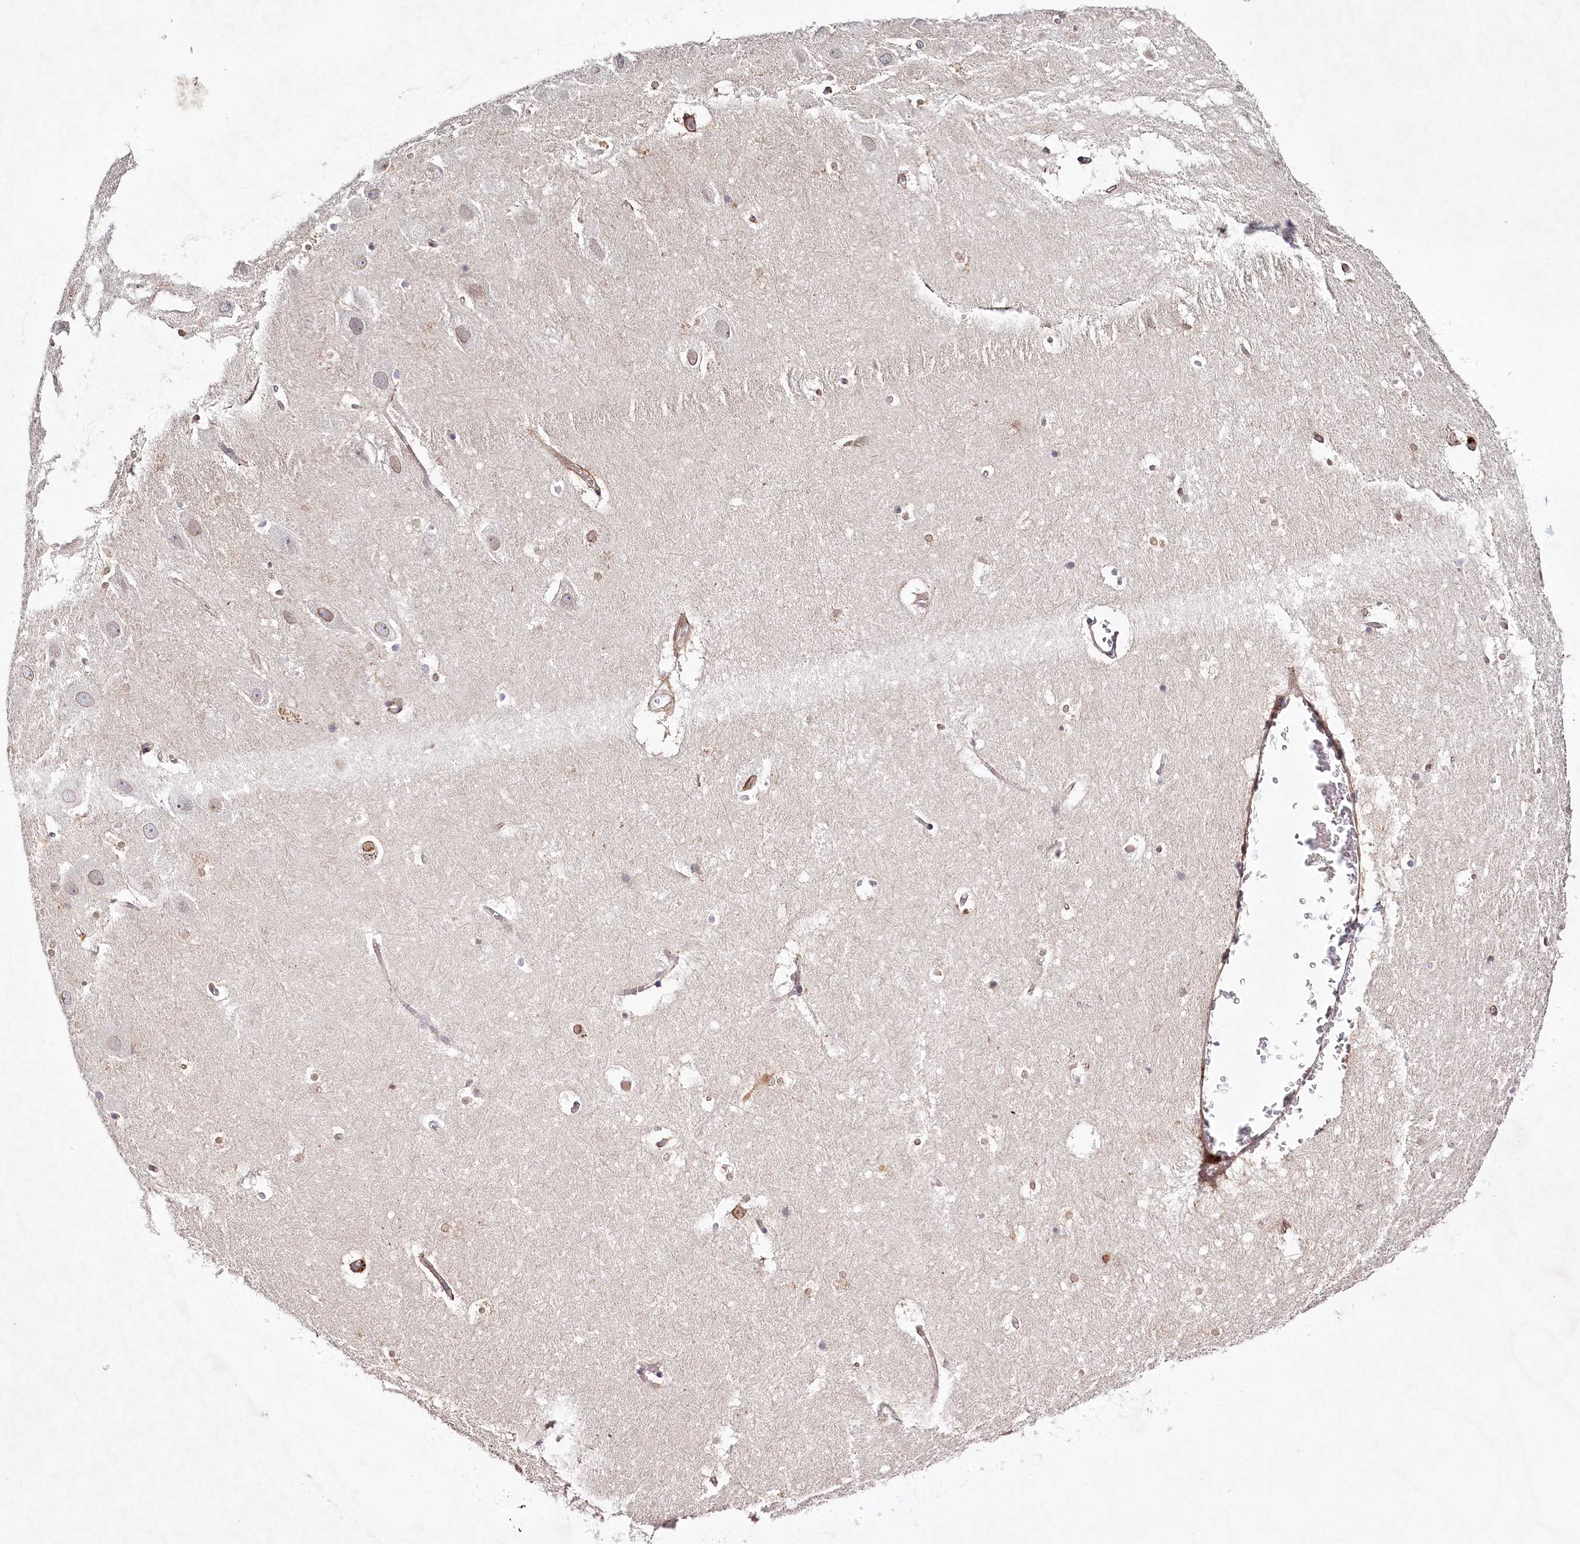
{"staining": {"intensity": "moderate", "quantity": "<25%", "location": "nuclear"}, "tissue": "hippocampus", "cell_type": "Glial cells", "image_type": "normal", "snomed": [{"axis": "morphology", "description": "Normal tissue, NOS"}, {"axis": "topography", "description": "Hippocampus"}], "caption": "Moderate nuclear positivity is present in about <25% of glial cells in normal hippocampus.", "gene": "ALDH3B1", "patient": {"sex": "female", "age": 52}}